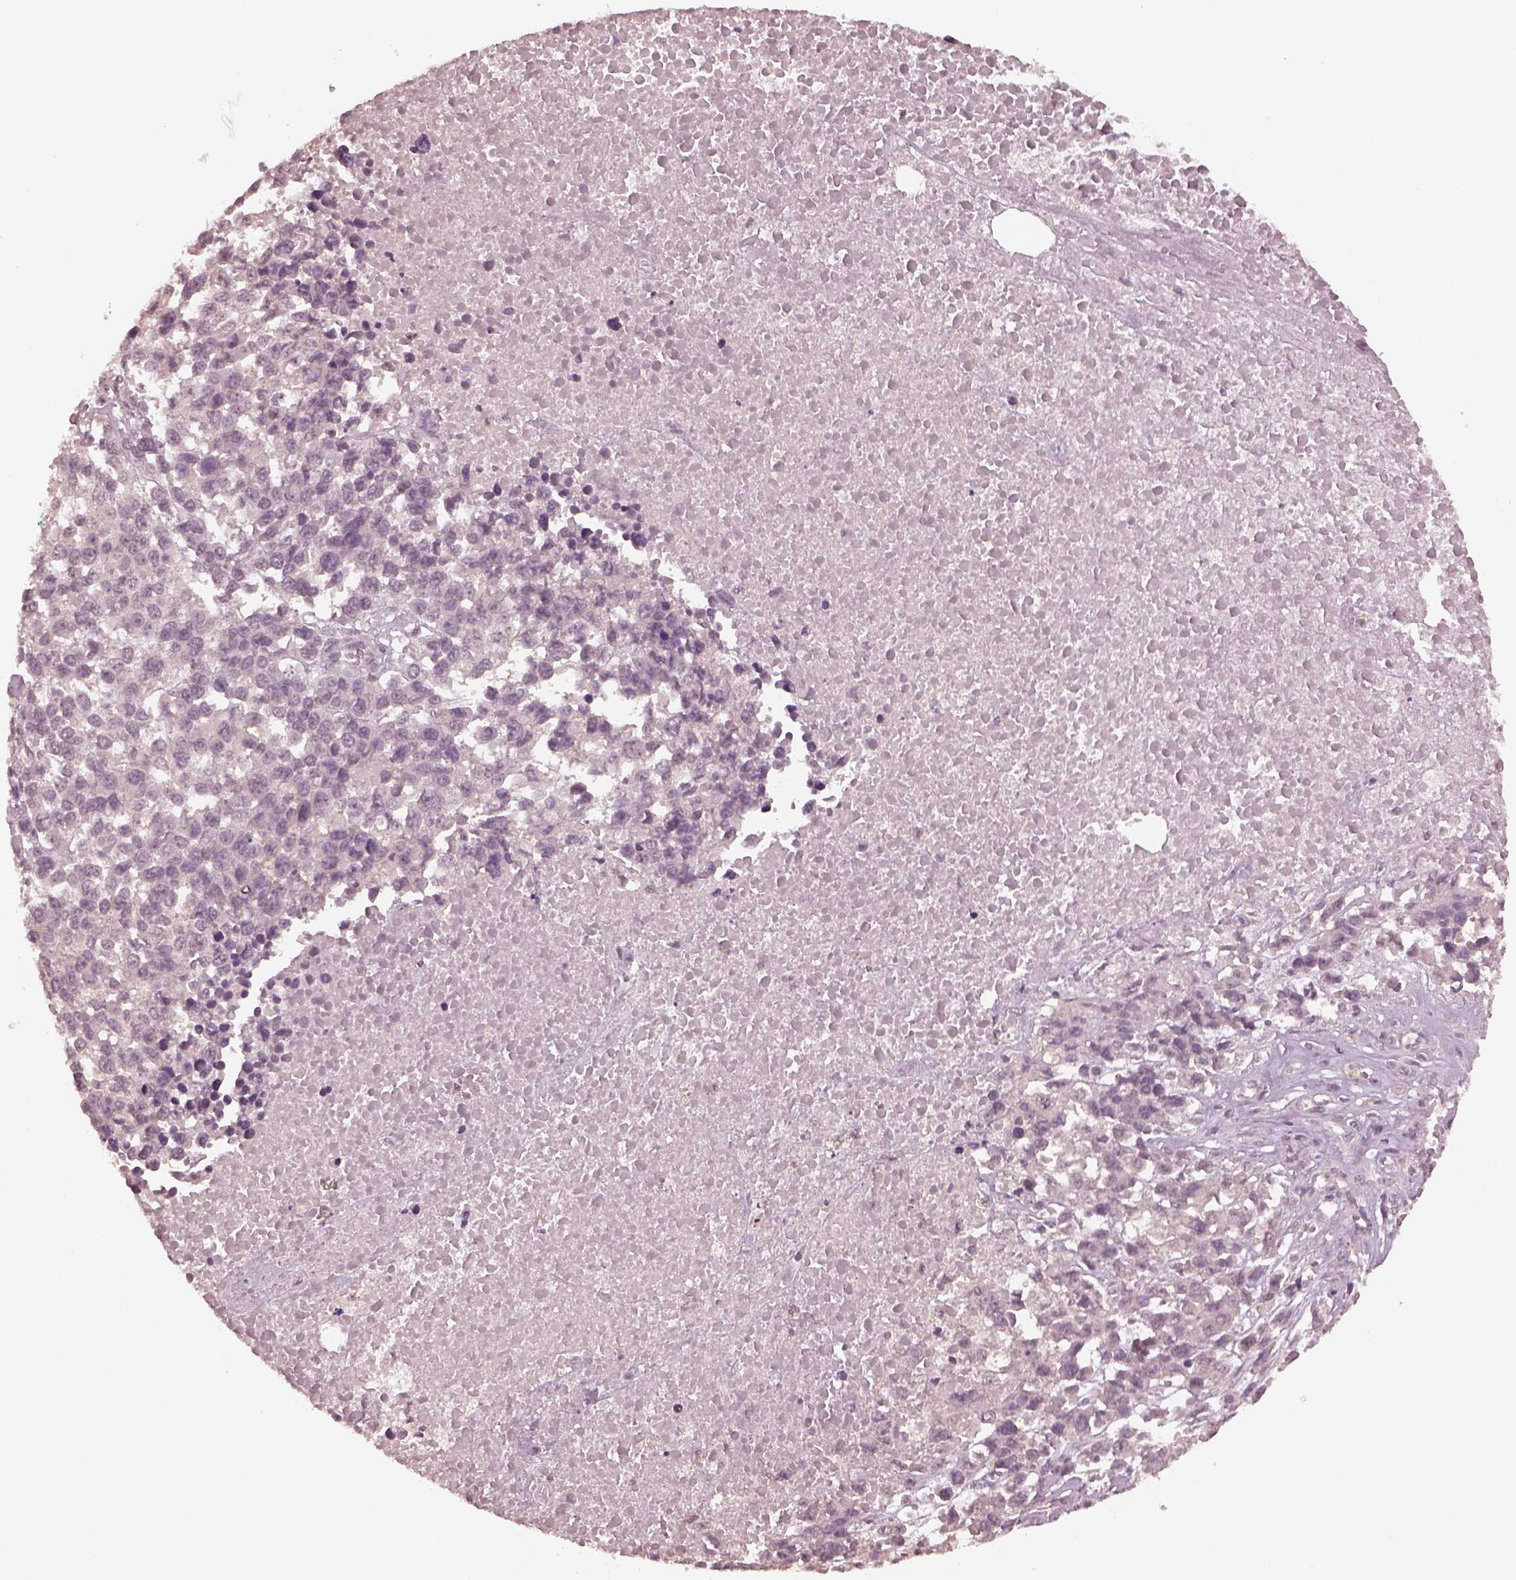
{"staining": {"intensity": "negative", "quantity": "none", "location": "none"}, "tissue": "melanoma", "cell_type": "Tumor cells", "image_type": "cancer", "snomed": [{"axis": "morphology", "description": "Malignant melanoma, Metastatic site"}, {"axis": "topography", "description": "Skin"}], "caption": "Tumor cells are negative for brown protein staining in melanoma. (DAB (3,3'-diaminobenzidine) IHC visualized using brightfield microscopy, high magnification).", "gene": "KRT79", "patient": {"sex": "male", "age": 84}}